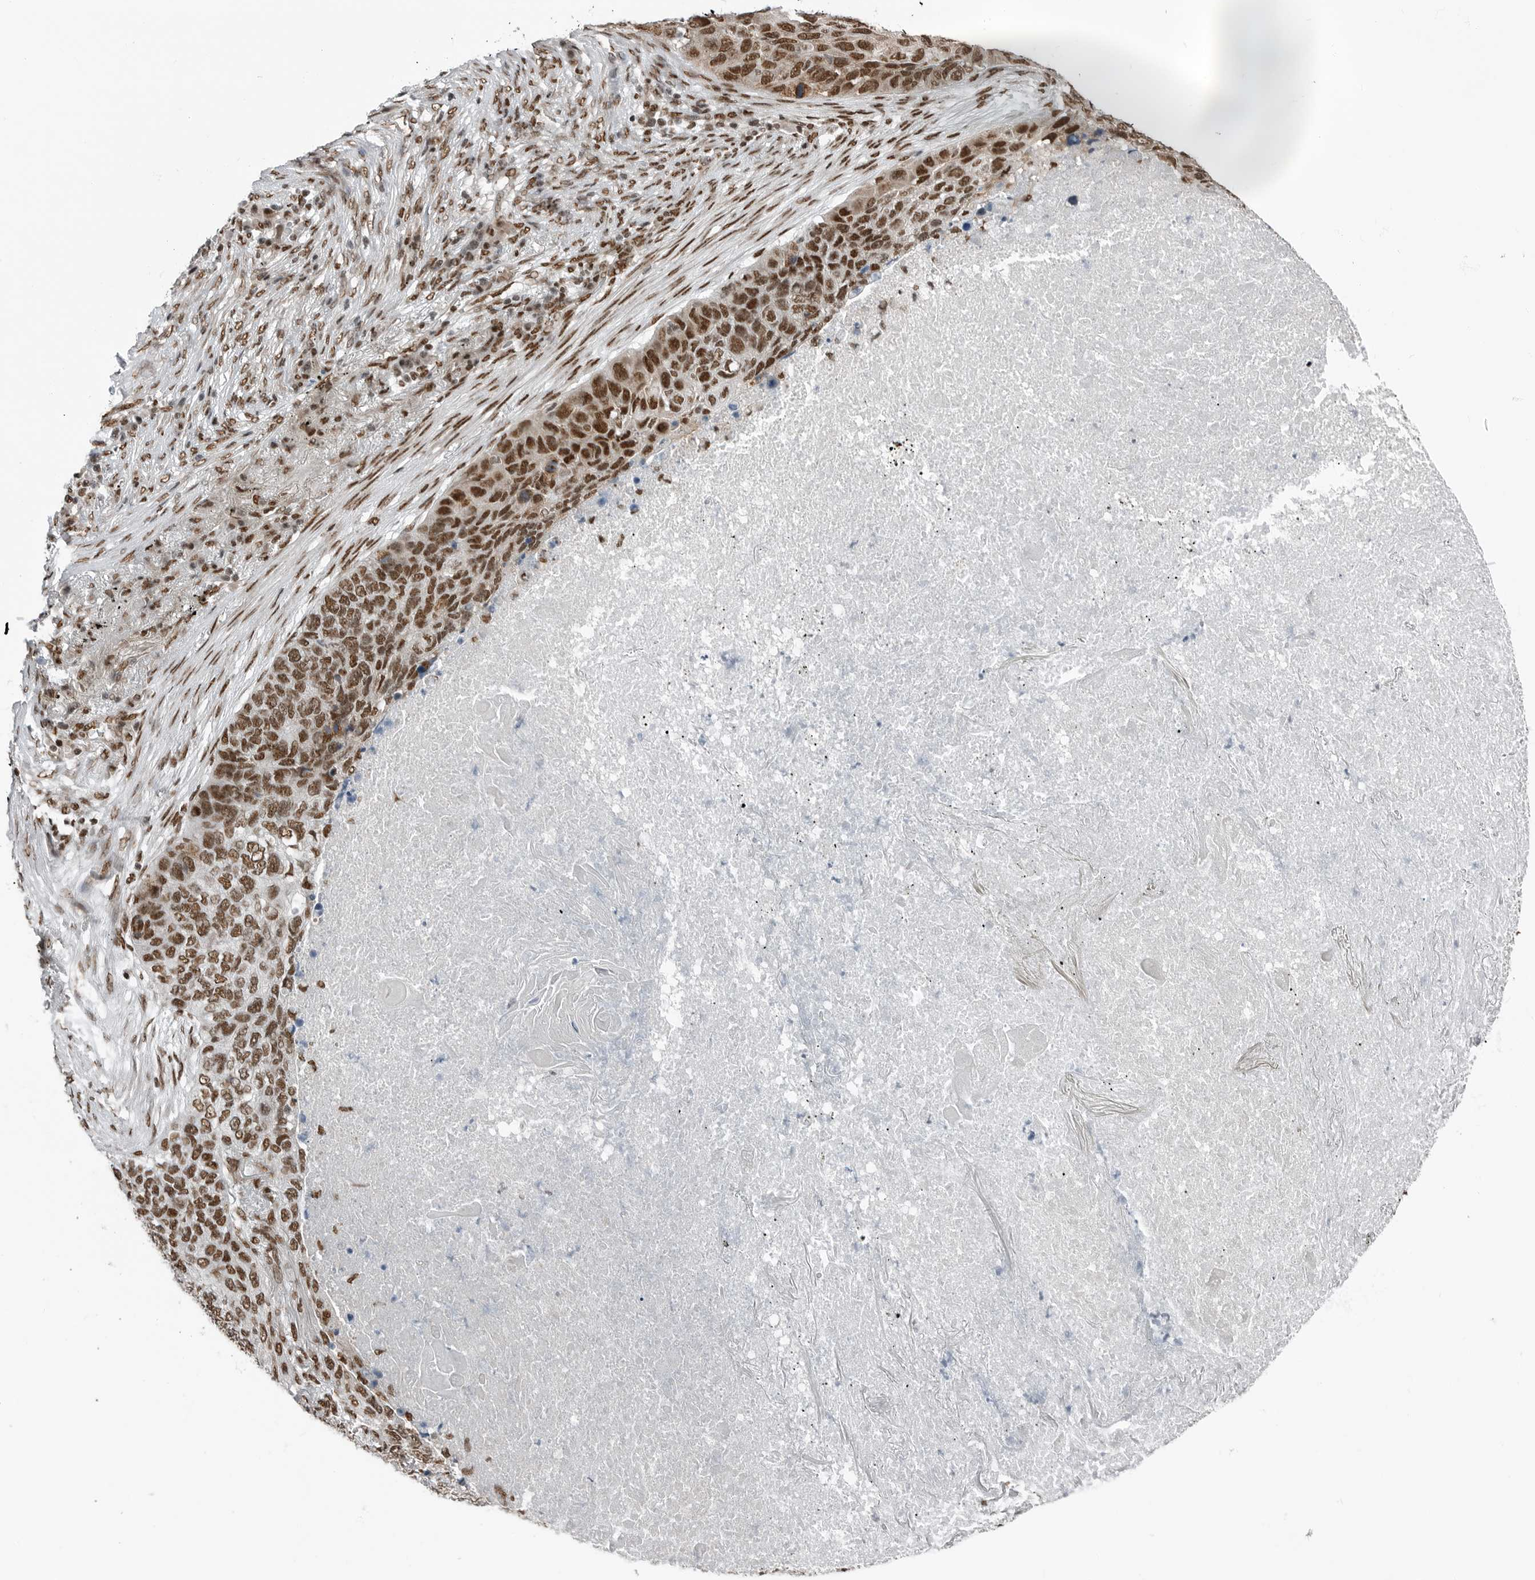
{"staining": {"intensity": "strong", "quantity": ">75%", "location": "nuclear"}, "tissue": "lung cancer", "cell_type": "Tumor cells", "image_type": "cancer", "snomed": [{"axis": "morphology", "description": "Squamous cell carcinoma, NOS"}, {"axis": "topography", "description": "Lung"}], "caption": "A brown stain shows strong nuclear staining of a protein in human lung squamous cell carcinoma tumor cells.", "gene": "BLZF1", "patient": {"sex": "female", "age": 63}}